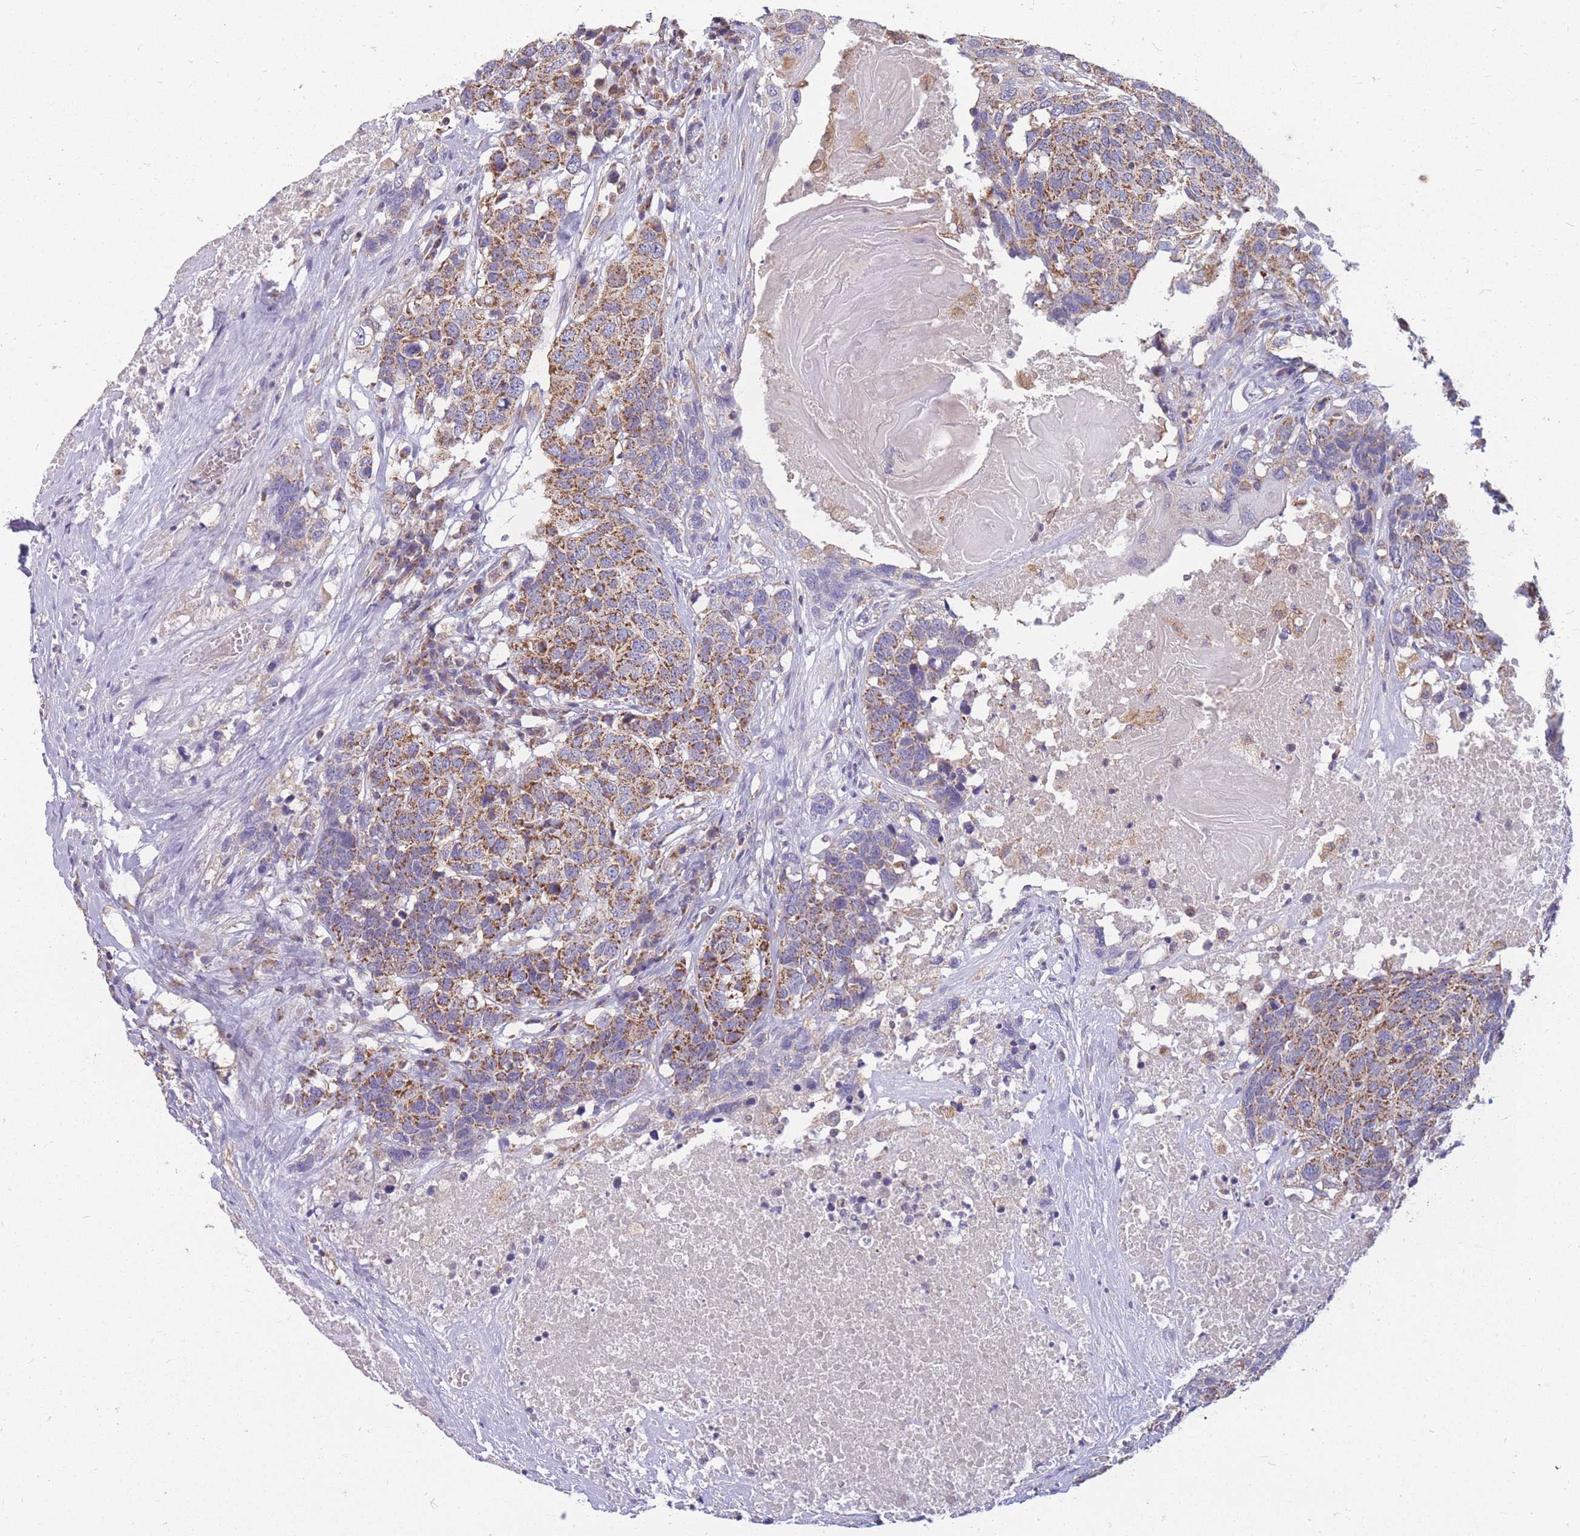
{"staining": {"intensity": "moderate", "quantity": ">75%", "location": "cytoplasmic/membranous"}, "tissue": "head and neck cancer", "cell_type": "Tumor cells", "image_type": "cancer", "snomed": [{"axis": "morphology", "description": "Squamous cell carcinoma, NOS"}, {"axis": "topography", "description": "Head-Neck"}], "caption": "High-power microscopy captured an immunohistochemistry micrograph of head and neck cancer, revealing moderate cytoplasmic/membranous staining in approximately >75% of tumor cells.", "gene": "MRPS9", "patient": {"sex": "male", "age": 66}}